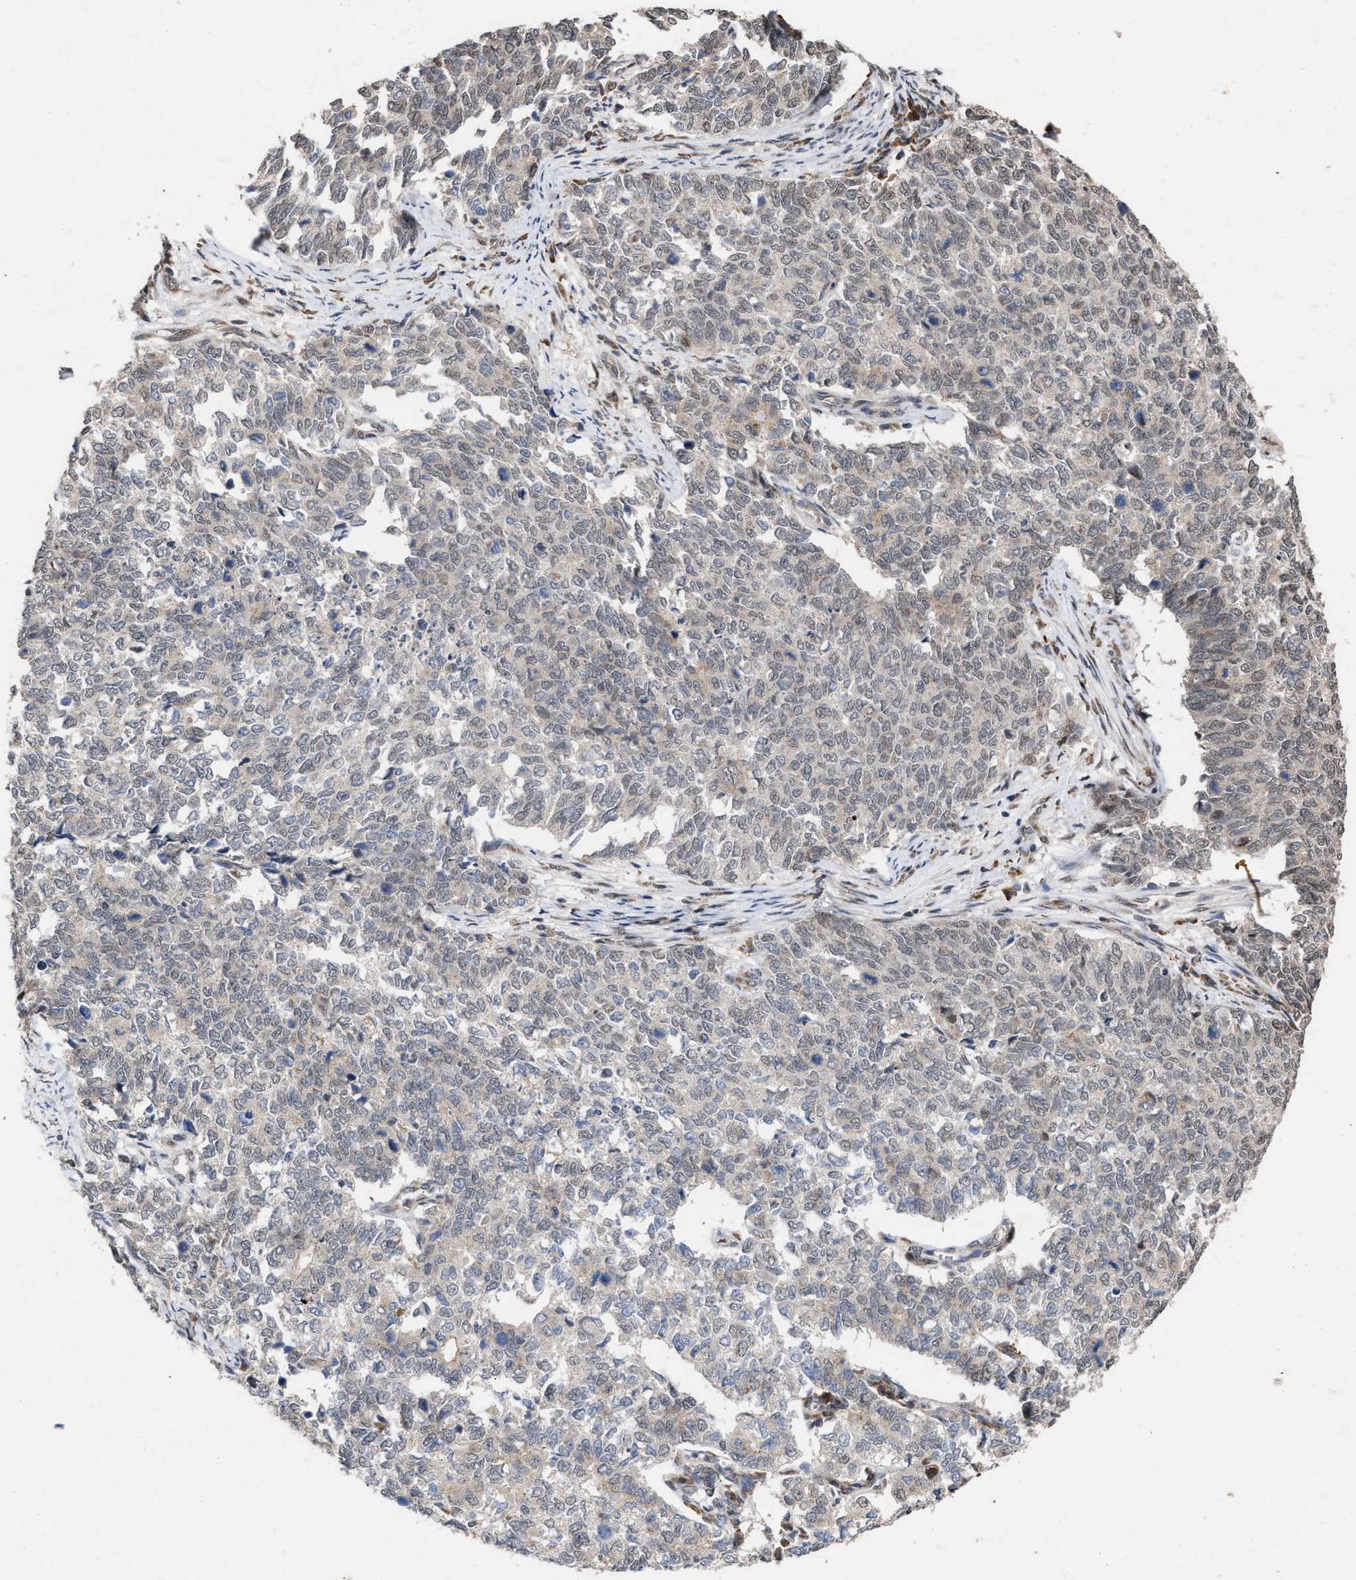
{"staining": {"intensity": "negative", "quantity": "none", "location": "none"}, "tissue": "cervical cancer", "cell_type": "Tumor cells", "image_type": "cancer", "snomed": [{"axis": "morphology", "description": "Squamous cell carcinoma, NOS"}, {"axis": "topography", "description": "Cervix"}], "caption": "Immunohistochemical staining of human cervical squamous cell carcinoma displays no significant positivity in tumor cells.", "gene": "MKNK2", "patient": {"sex": "female", "age": 63}}